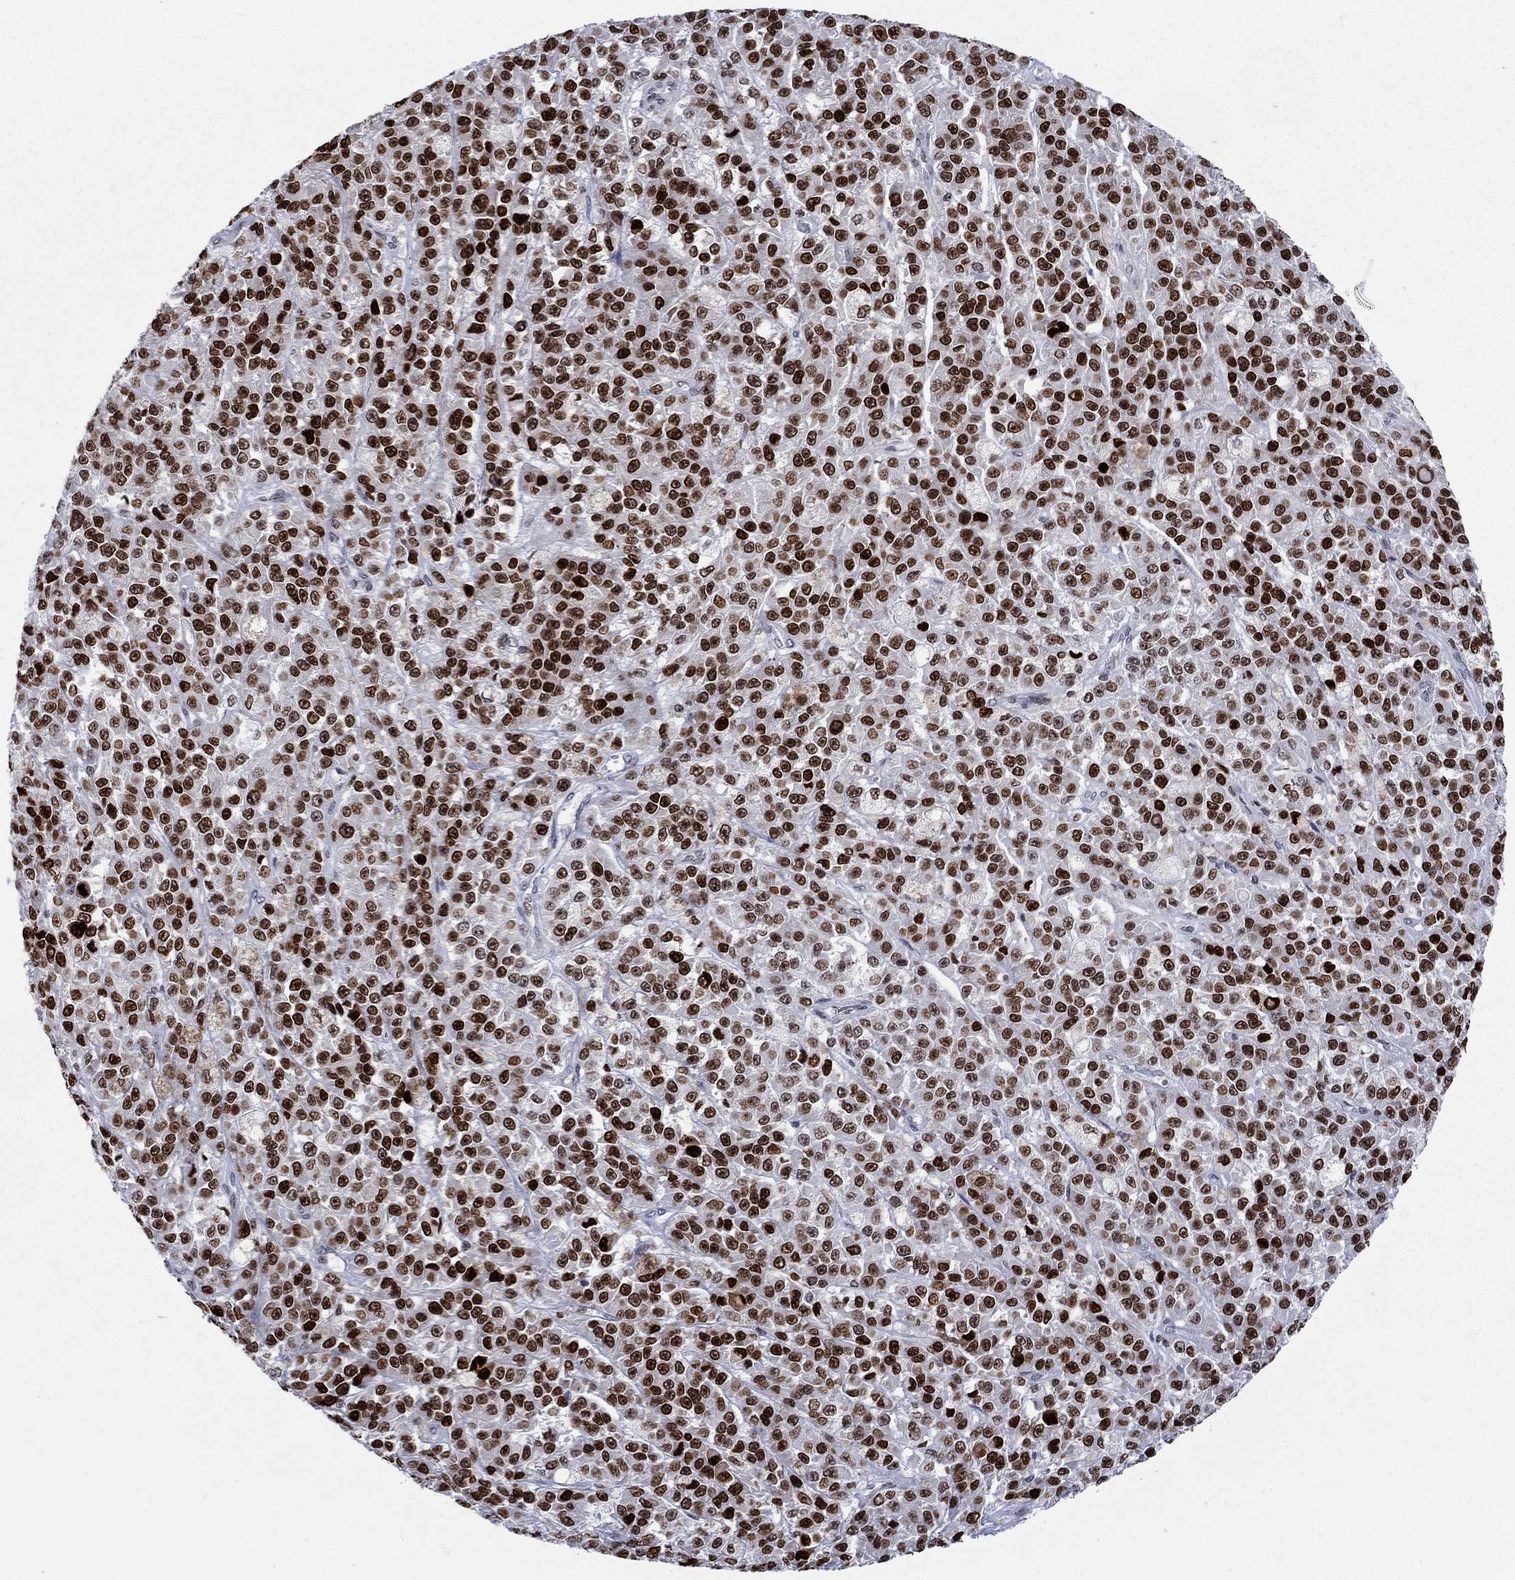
{"staining": {"intensity": "strong", "quantity": "25%-75%", "location": "nuclear"}, "tissue": "melanoma", "cell_type": "Tumor cells", "image_type": "cancer", "snomed": [{"axis": "morphology", "description": "Malignant melanoma, NOS"}, {"axis": "topography", "description": "Skin"}], "caption": "Immunohistochemistry (DAB (3,3'-diaminobenzidine)) staining of human malignant melanoma shows strong nuclear protein staining in approximately 25%-75% of tumor cells.", "gene": "HMGA1", "patient": {"sex": "female", "age": 58}}